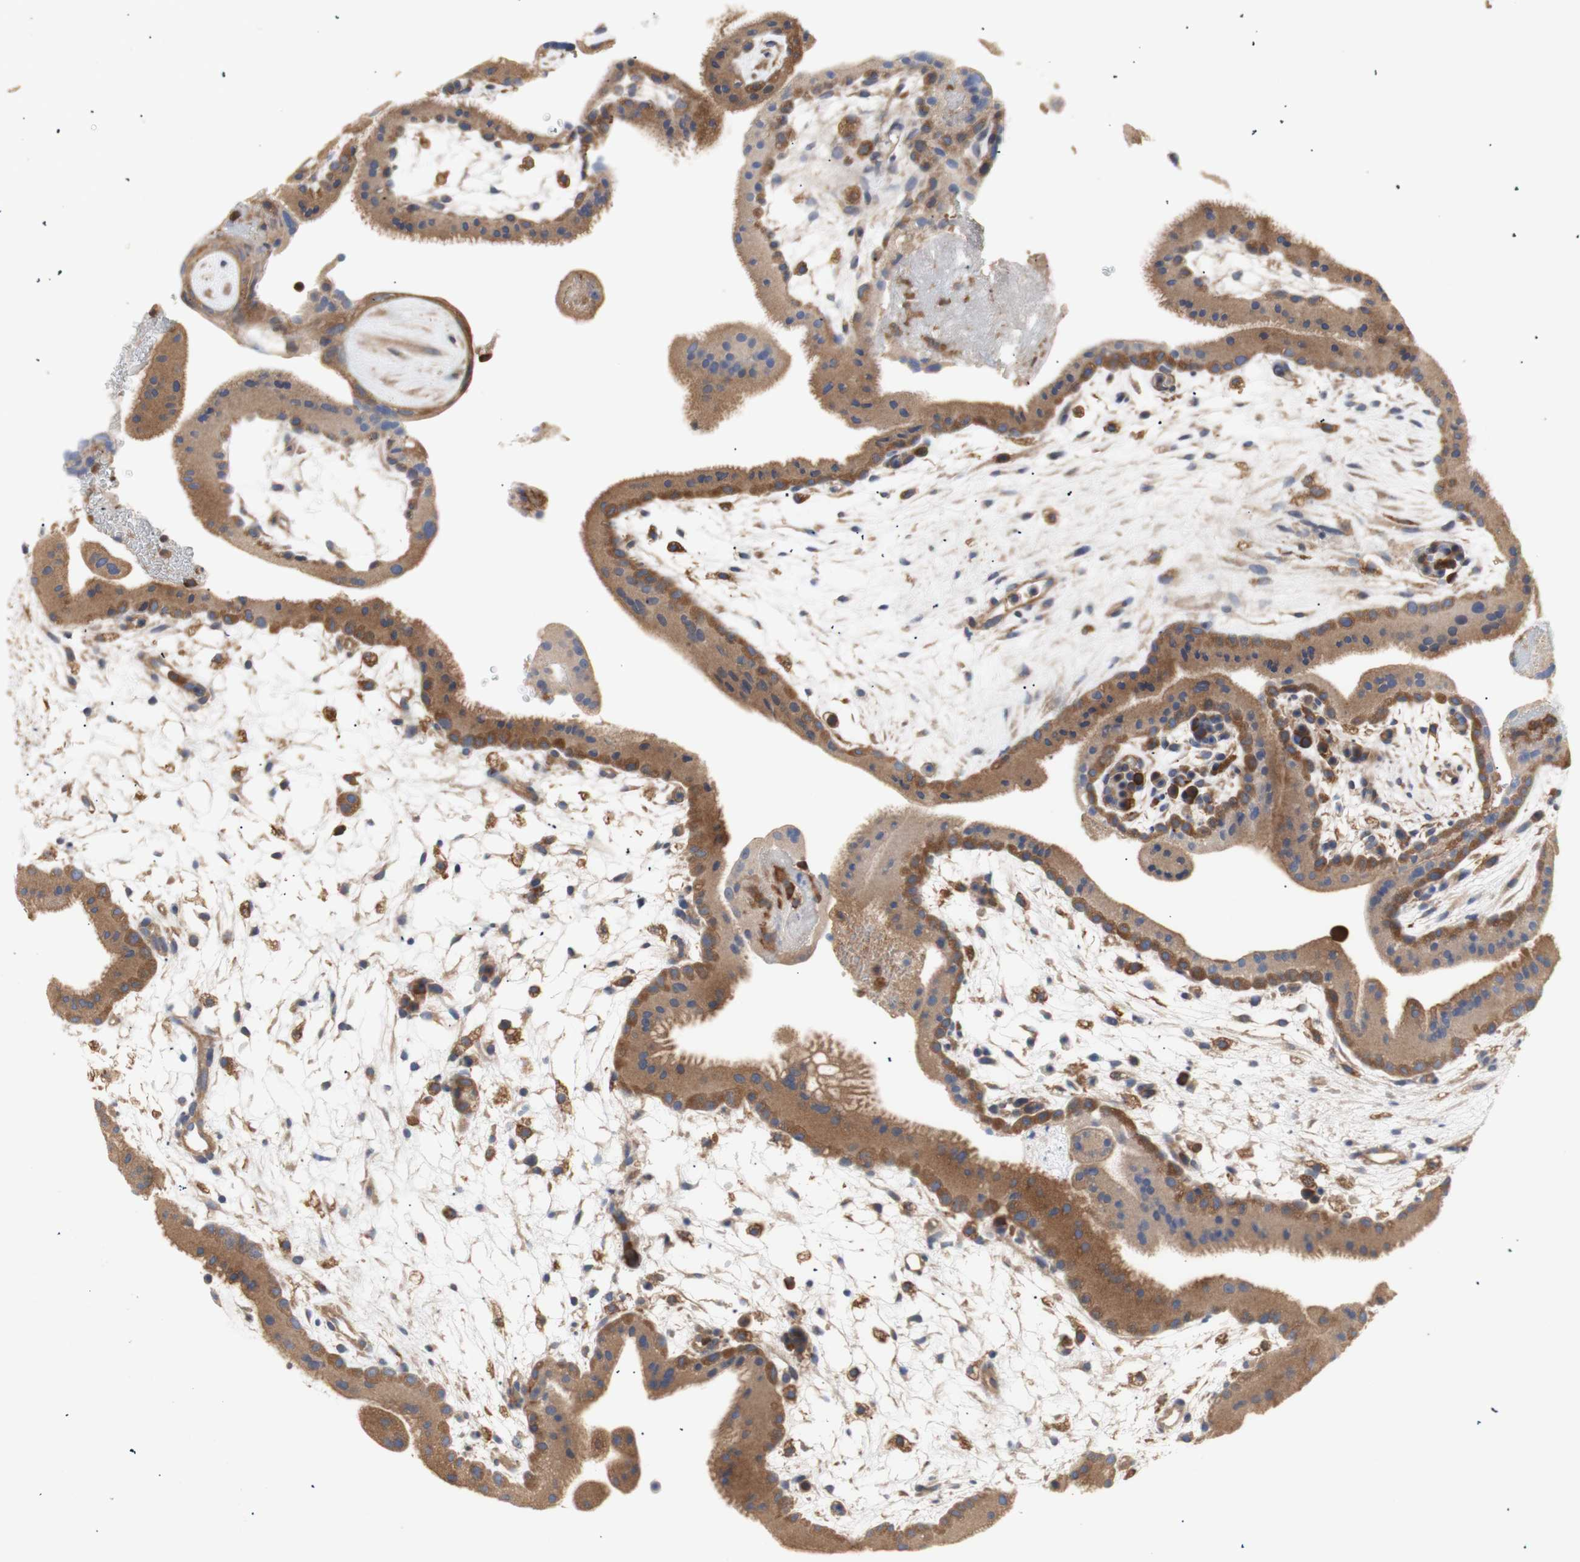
{"staining": {"intensity": "strong", "quantity": ">75%", "location": "cytoplasmic/membranous"}, "tissue": "placenta", "cell_type": "Trophoblastic cells", "image_type": "normal", "snomed": [{"axis": "morphology", "description": "Normal tissue, NOS"}, {"axis": "topography", "description": "Placenta"}], "caption": "The immunohistochemical stain highlights strong cytoplasmic/membranous positivity in trophoblastic cells of benign placenta.", "gene": "IKBKG", "patient": {"sex": "female", "age": 19}}